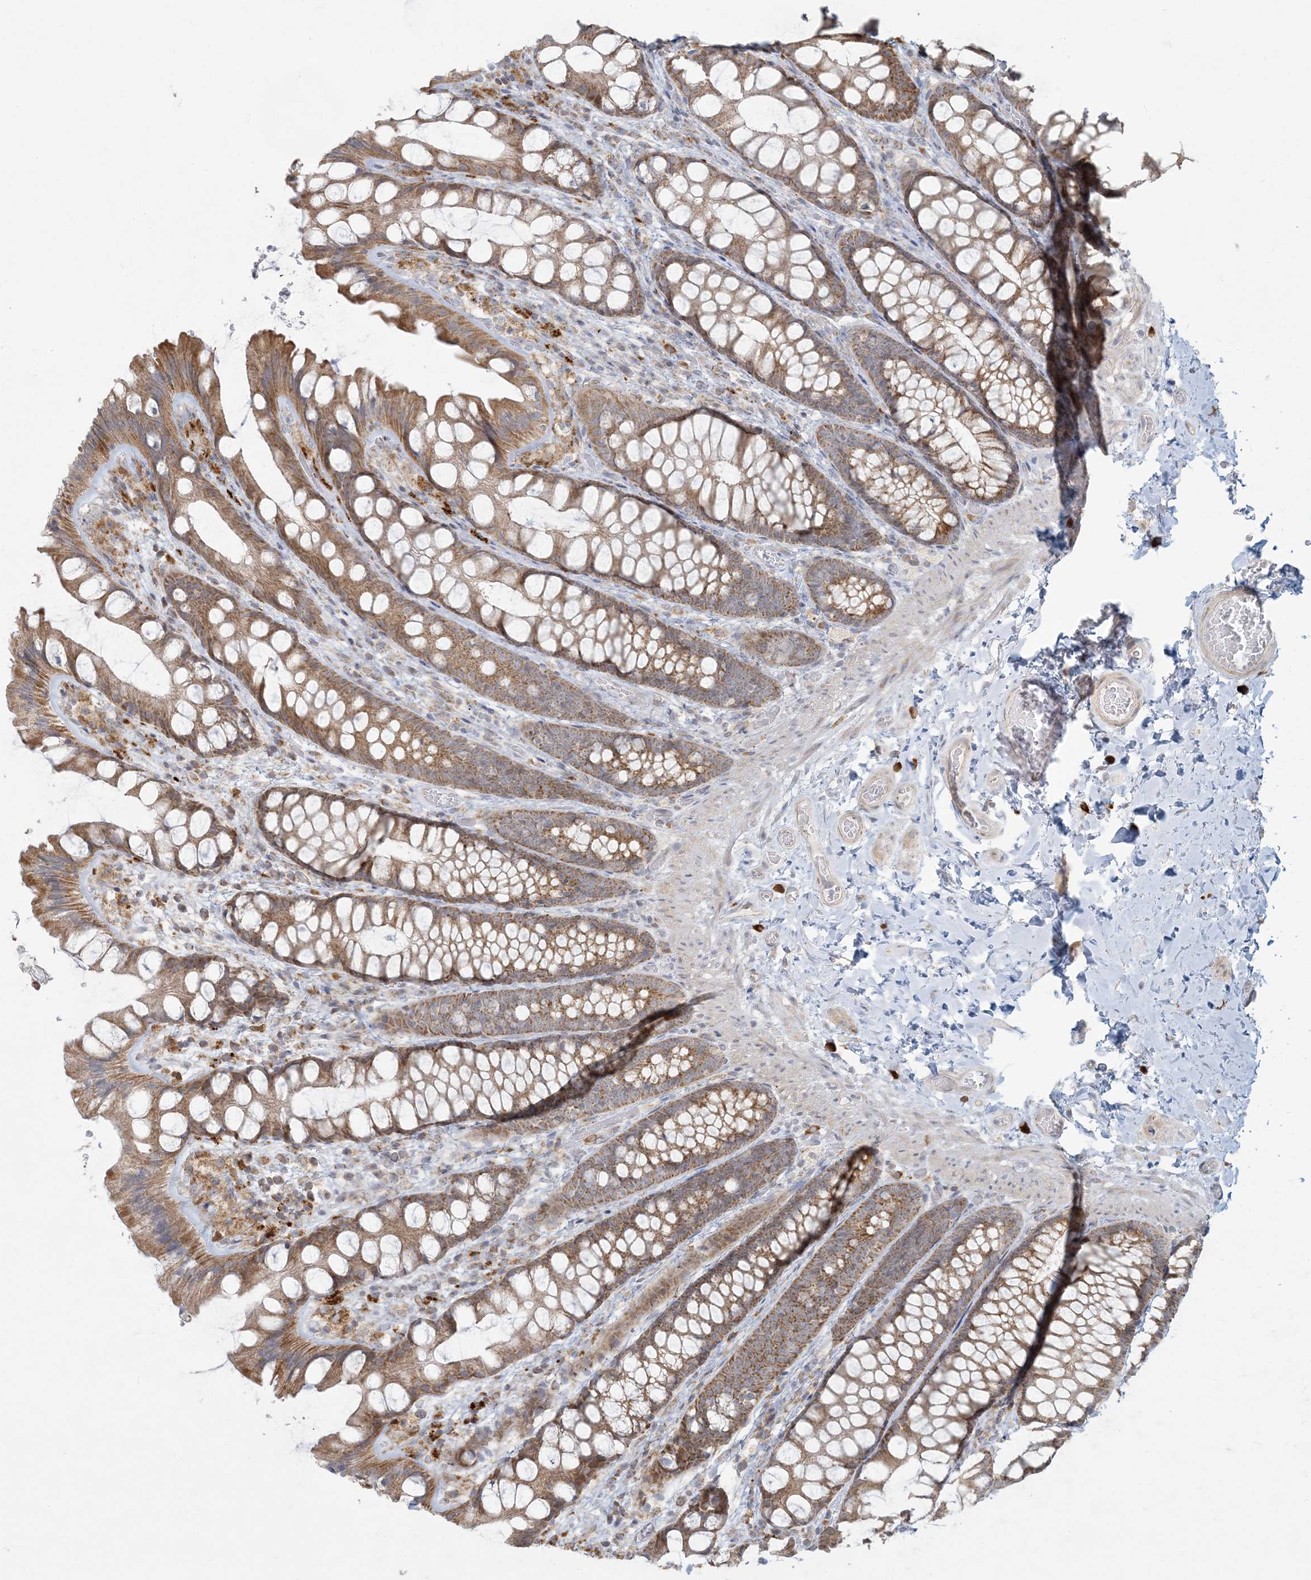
{"staining": {"intensity": "weak", "quantity": ">75%", "location": "cytoplasmic/membranous"}, "tissue": "colon", "cell_type": "Endothelial cells", "image_type": "normal", "snomed": [{"axis": "morphology", "description": "Normal tissue, NOS"}, {"axis": "topography", "description": "Colon"}], "caption": "Immunohistochemistry (IHC) photomicrograph of normal colon stained for a protein (brown), which demonstrates low levels of weak cytoplasmic/membranous positivity in about >75% of endothelial cells.", "gene": "MCAT", "patient": {"sex": "male", "age": 47}}